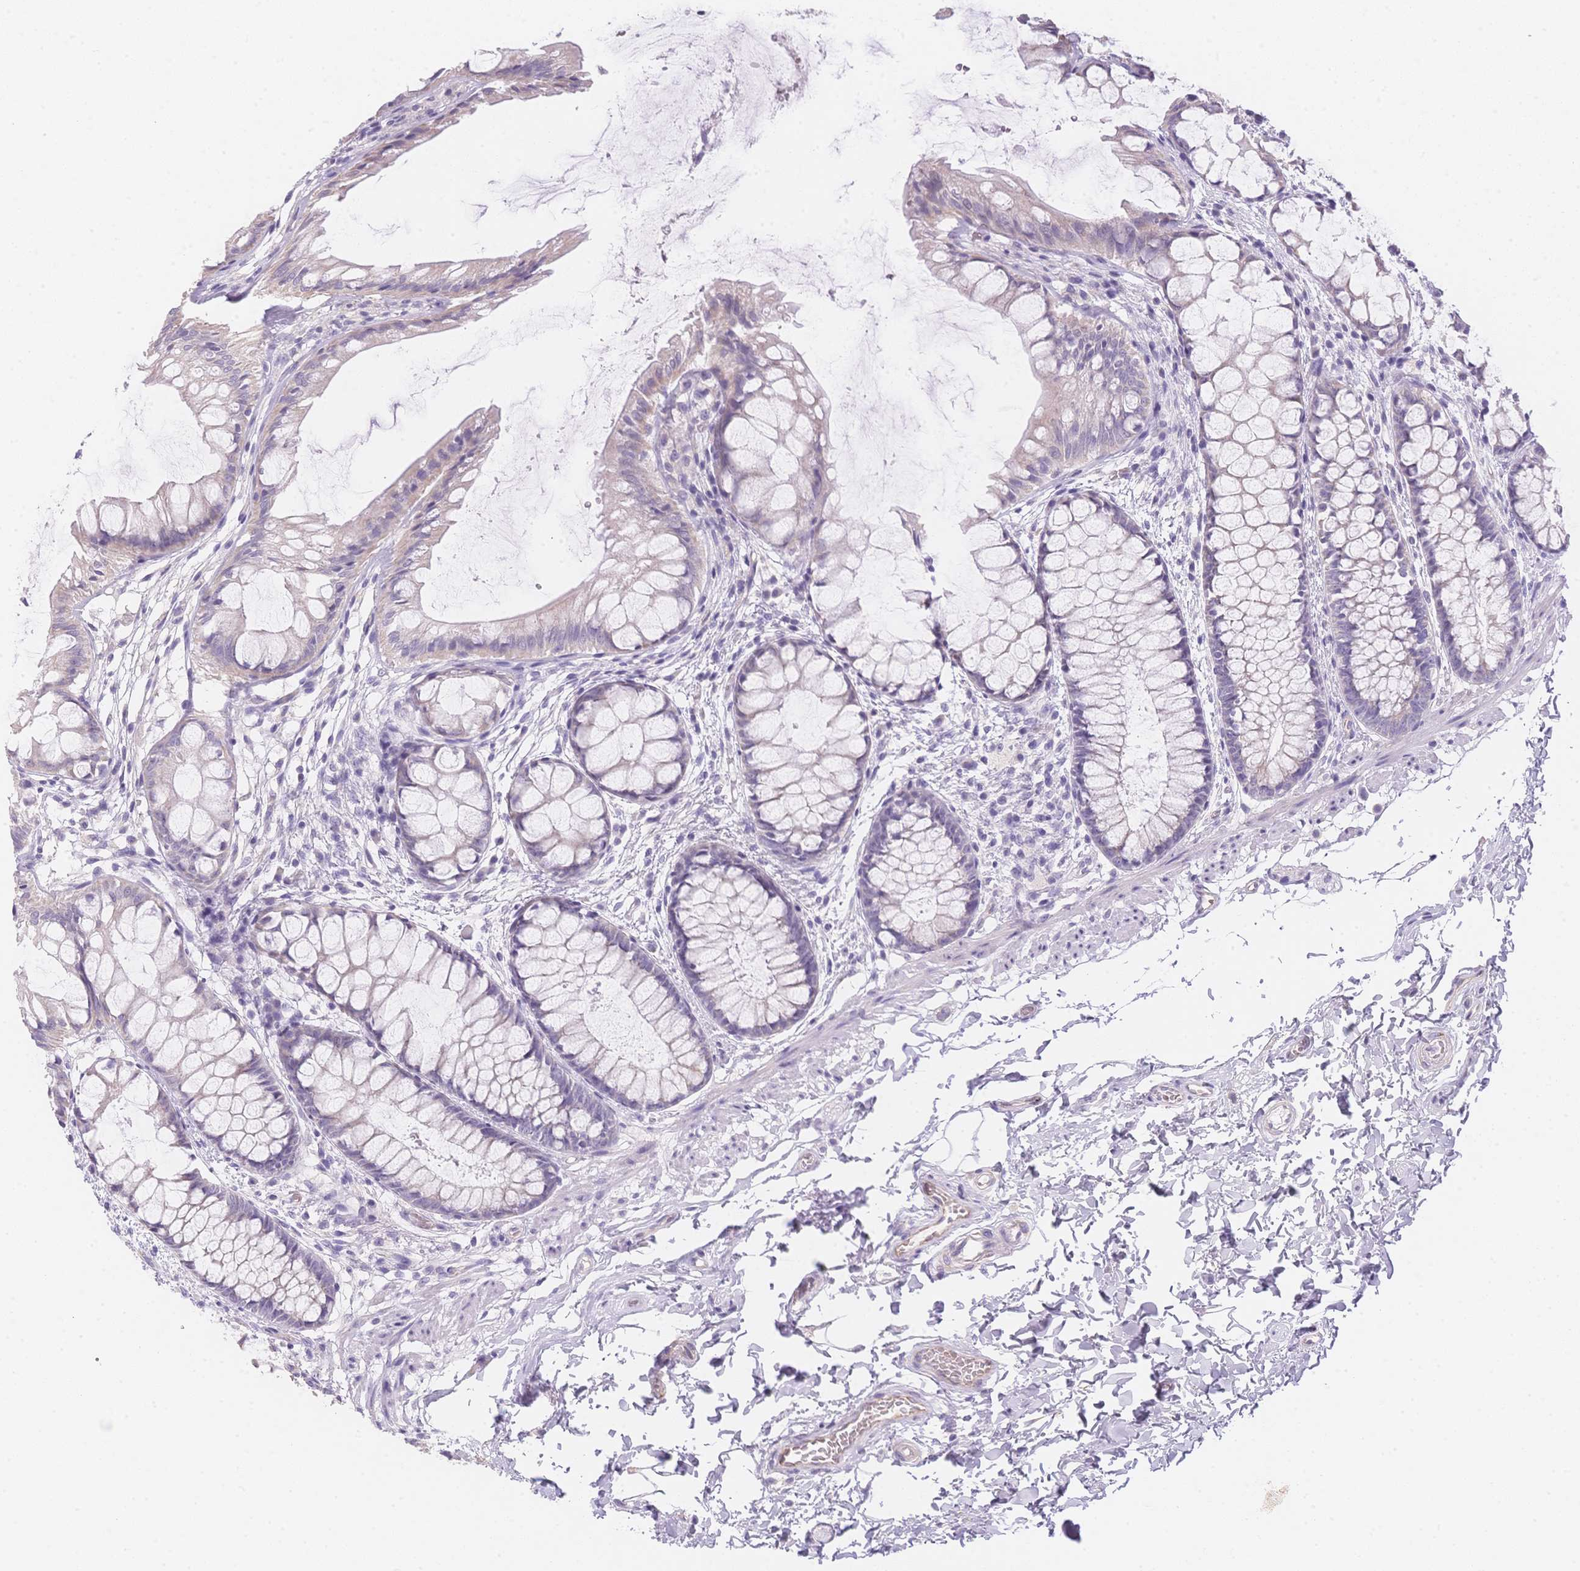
{"staining": {"intensity": "weak", "quantity": "<25%", "location": "cytoplasmic/membranous"}, "tissue": "rectum", "cell_type": "Glandular cells", "image_type": "normal", "snomed": [{"axis": "morphology", "description": "Normal tissue, NOS"}, {"axis": "topography", "description": "Rectum"}], "caption": "Micrograph shows no protein staining in glandular cells of benign rectum. (DAB immunohistochemistry (IHC) visualized using brightfield microscopy, high magnification).", "gene": "SMYD1", "patient": {"sex": "female", "age": 62}}